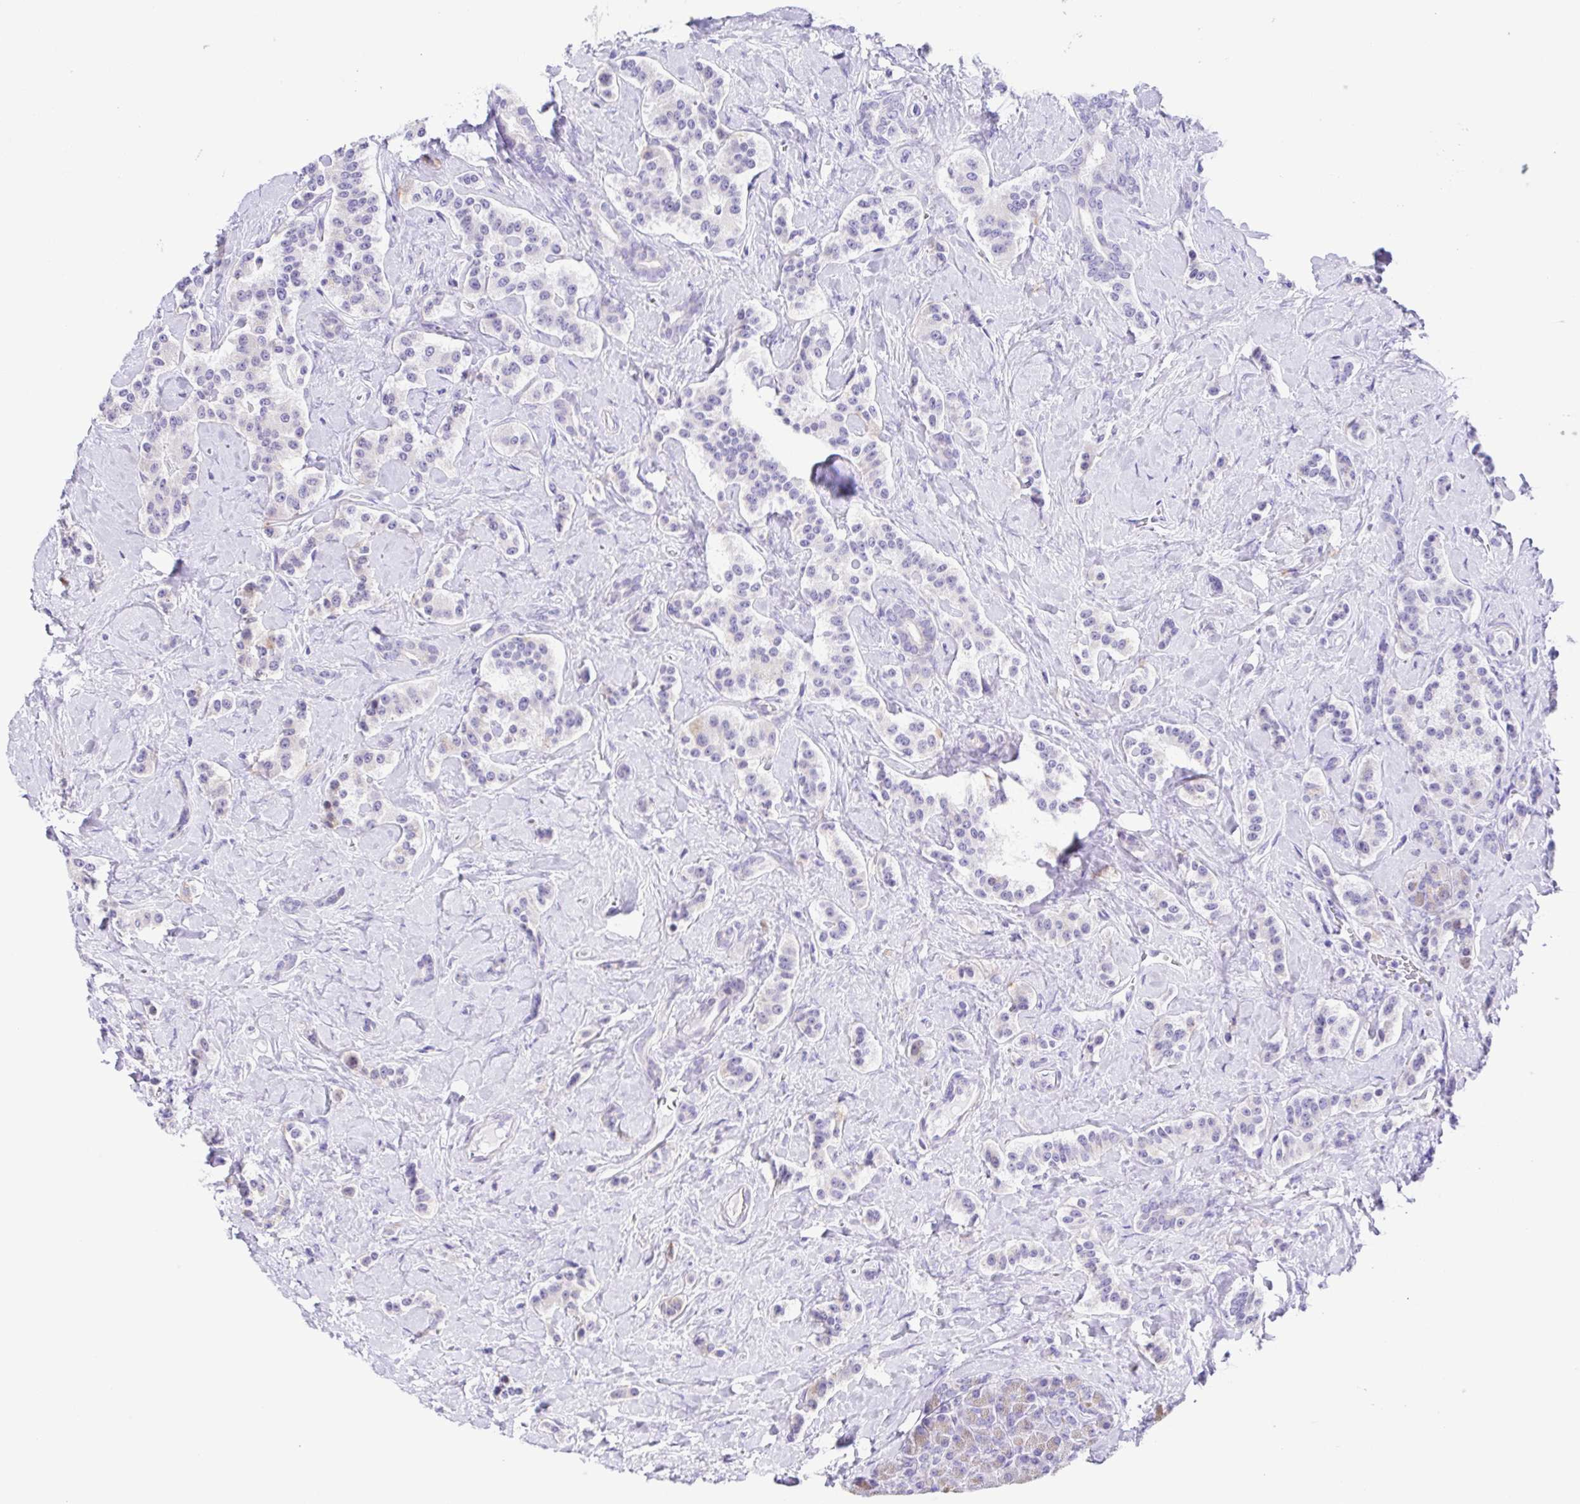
{"staining": {"intensity": "negative", "quantity": "none", "location": "none"}, "tissue": "carcinoid", "cell_type": "Tumor cells", "image_type": "cancer", "snomed": [{"axis": "morphology", "description": "Normal tissue, NOS"}, {"axis": "morphology", "description": "Carcinoid, malignant, NOS"}, {"axis": "topography", "description": "Pancreas"}], "caption": "Photomicrograph shows no protein positivity in tumor cells of carcinoid tissue.", "gene": "TGM3", "patient": {"sex": "male", "age": 36}}